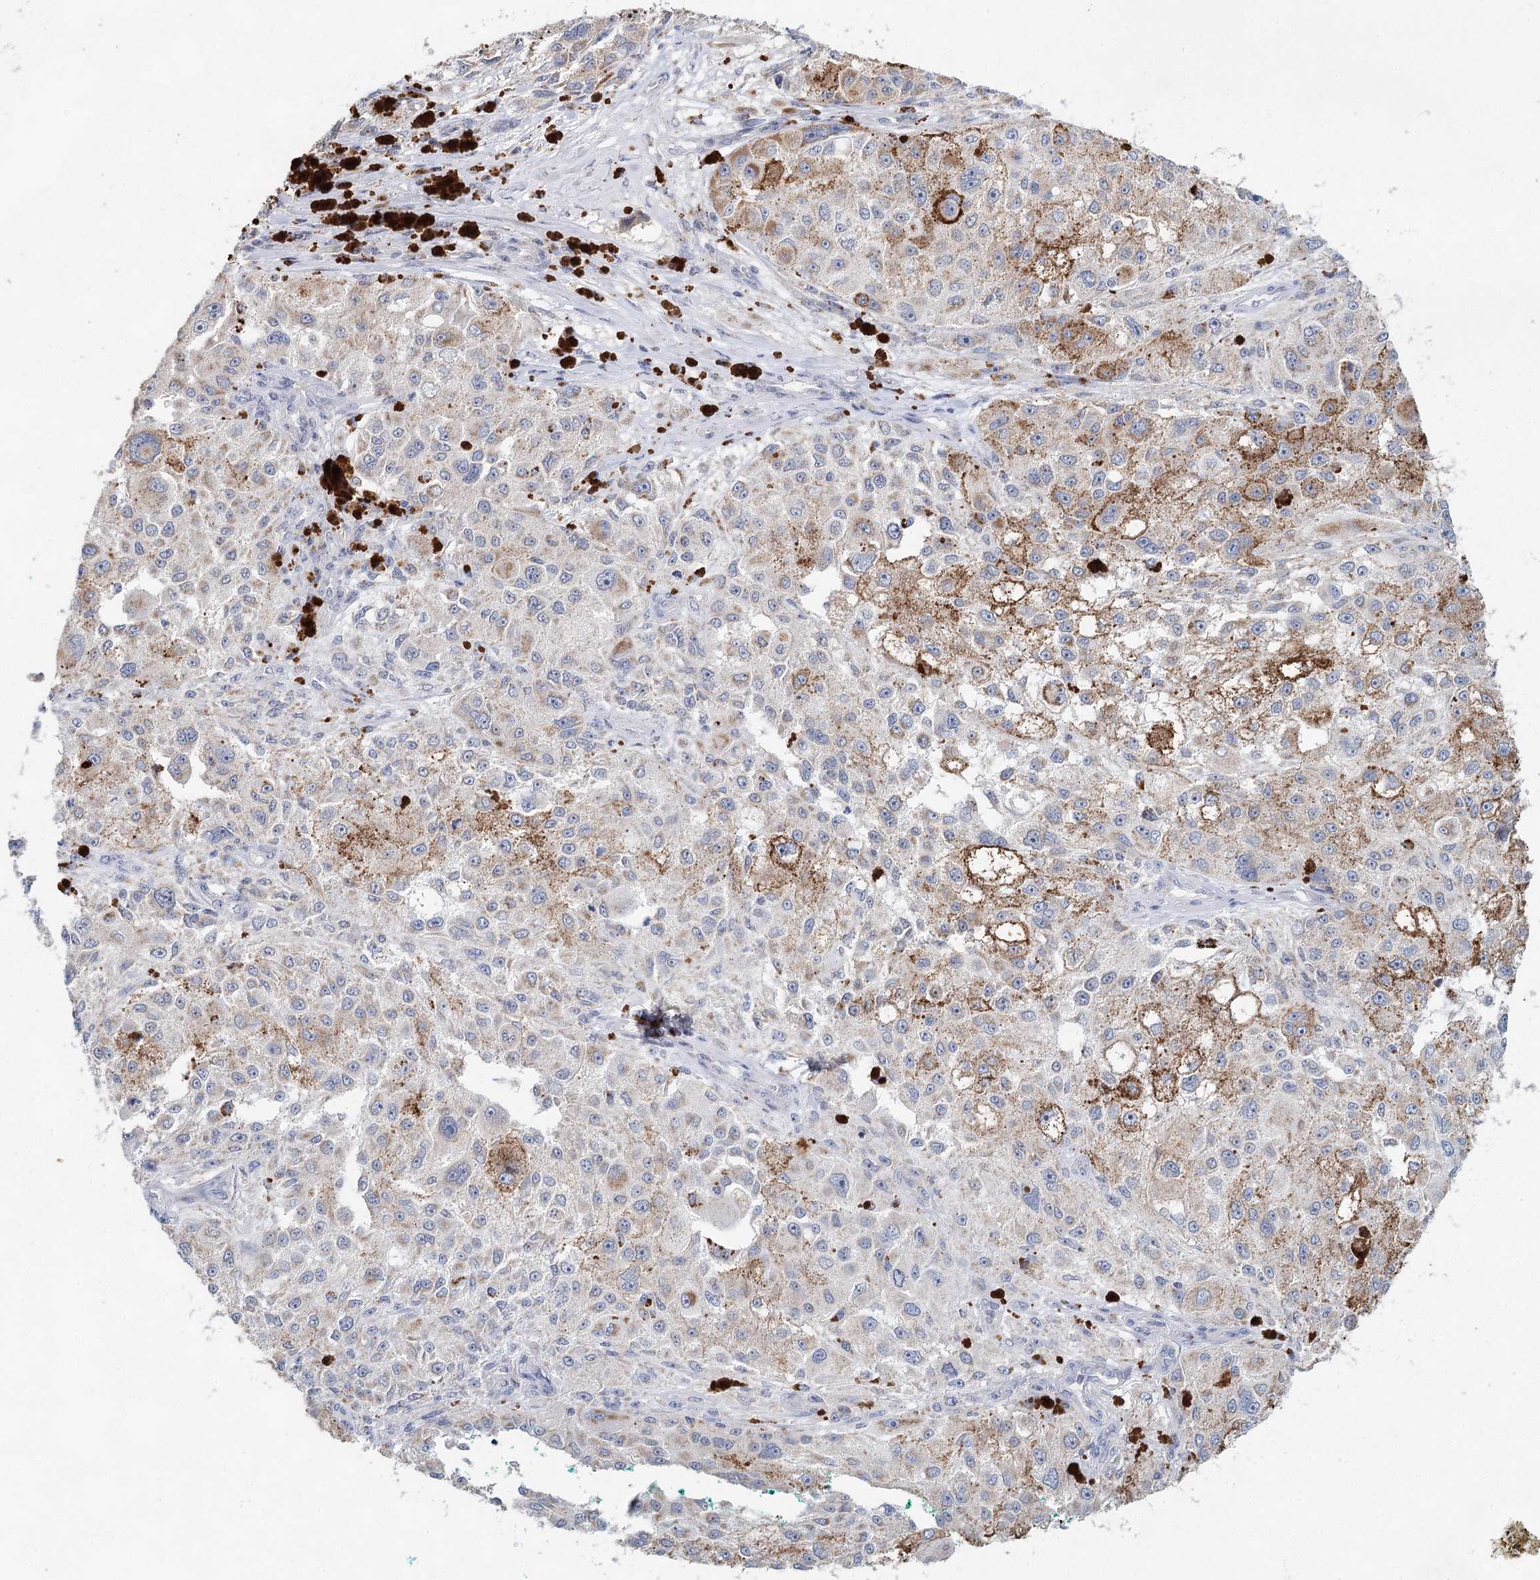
{"staining": {"intensity": "weak", "quantity": "25%-75%", "location": "cytoplasmic/membranous"}, "tissue": "melanoma", "cell_type": "Tumor cells", "image_type": "cancer", "snomed": [{"axis": "morphology", "description": "Necrosis, NOS"}, {"axis": "morphology", "description": "Malignant melanoma, NOS"}, {"axis": "topography", "description": "Skin"}], "caption": "This image shows immunohistochemistry (IHC) staining of human melanoma, with low weak cytoplasmic/membranous positivity in about 25%-75% of tumor cells.", "gene": "XPO6", "patient": {"sex": "female", "age": 87}}